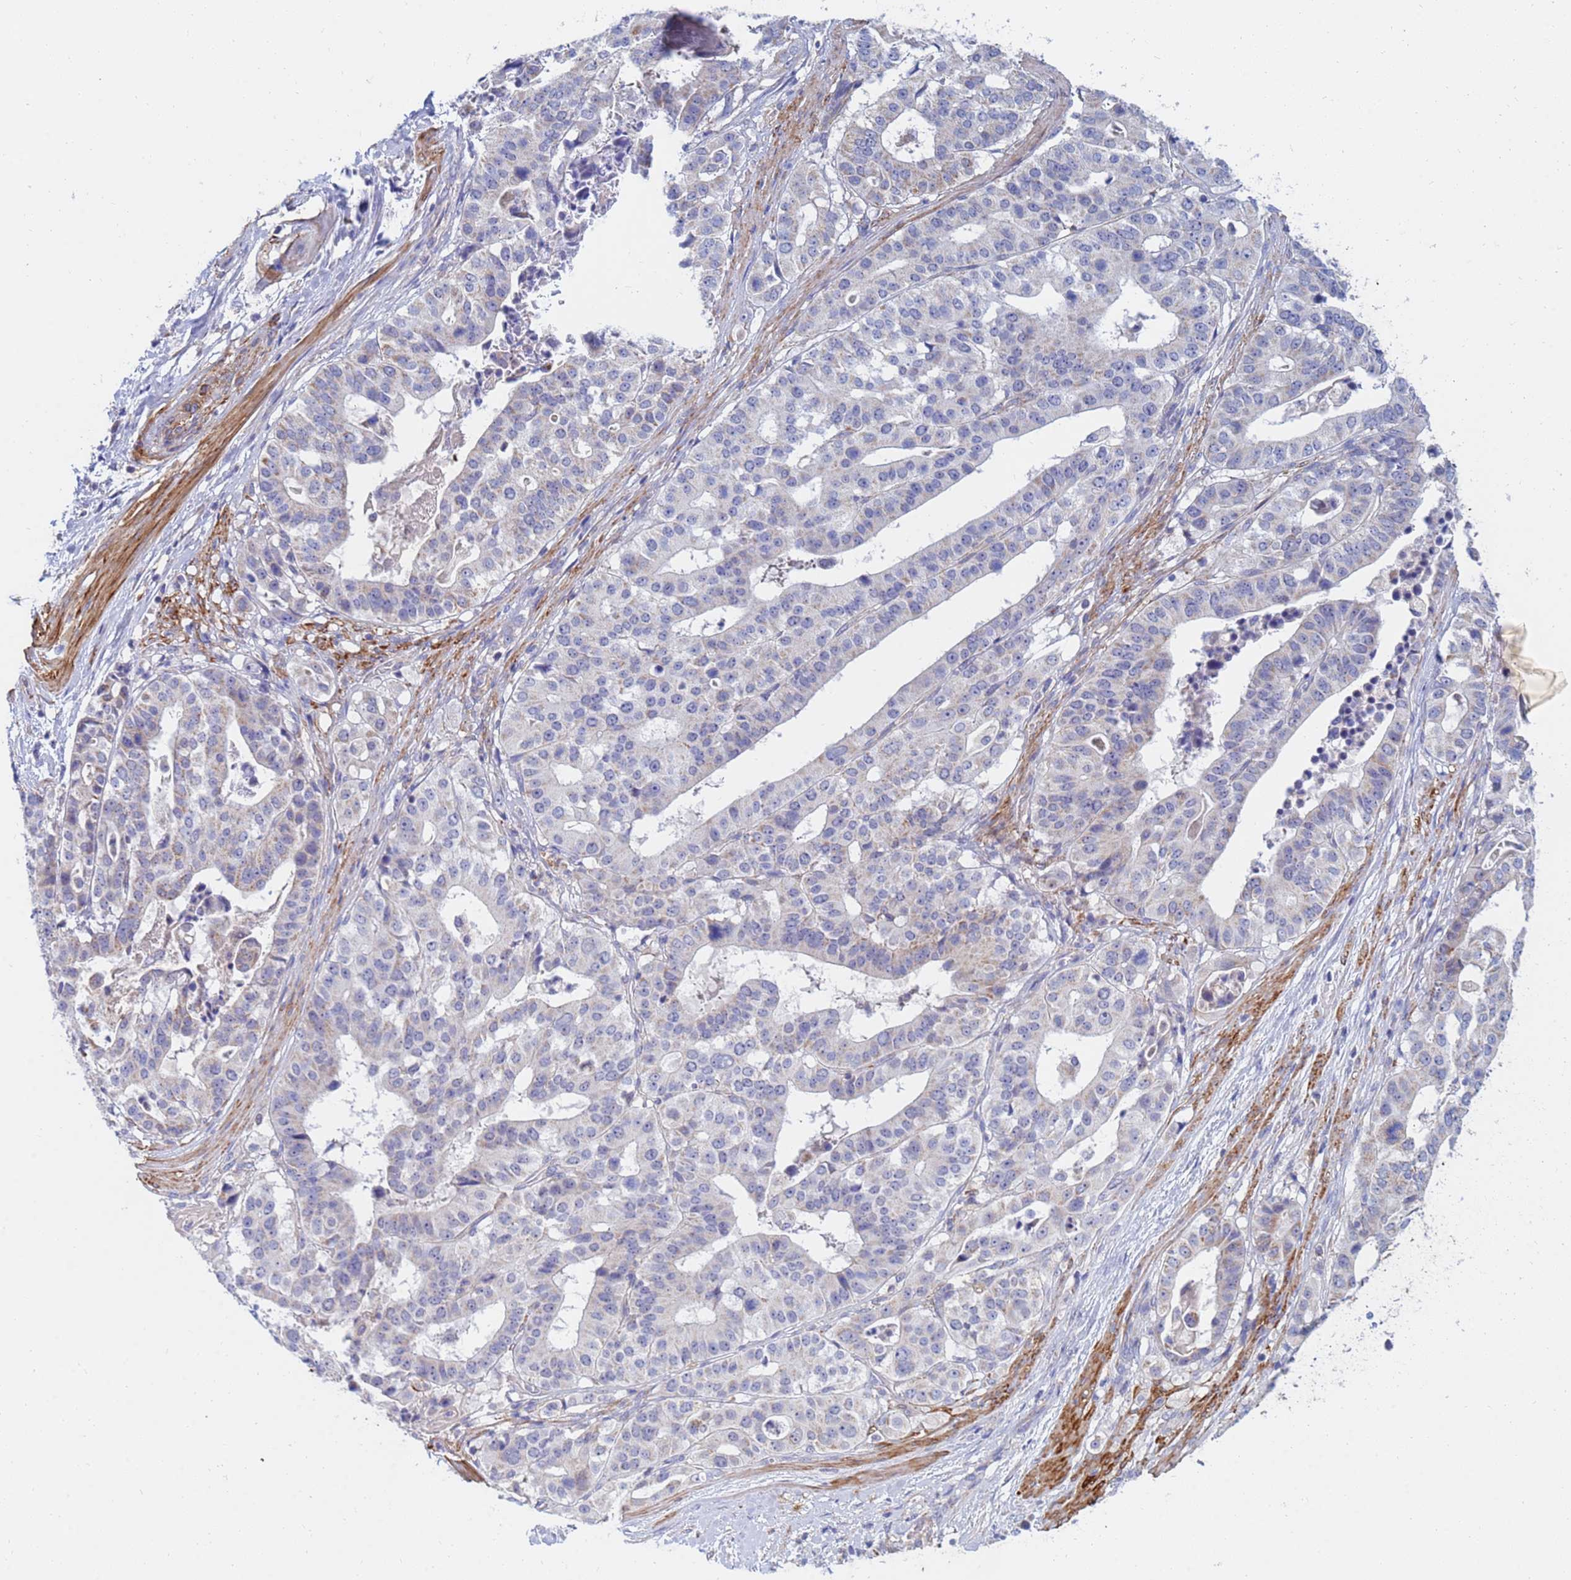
{"staining": {"intensity": "negative", "quantity": "none", "location": "none"}, "tissue": "stomach cancer", "cell_type": "Tumor cells", "image_type": "cancer", "snomed": [{"axis": "morphology", "description": "Adenocarcinoma, NOS"}, {"axis": "topography", "description": "Stomach"}], "caption": "The image shows no staining of tumor cells in adenocarcinoma (stomach).", "gene": "SDR39U1", "patient": {"sex": "male", "age": 48}}